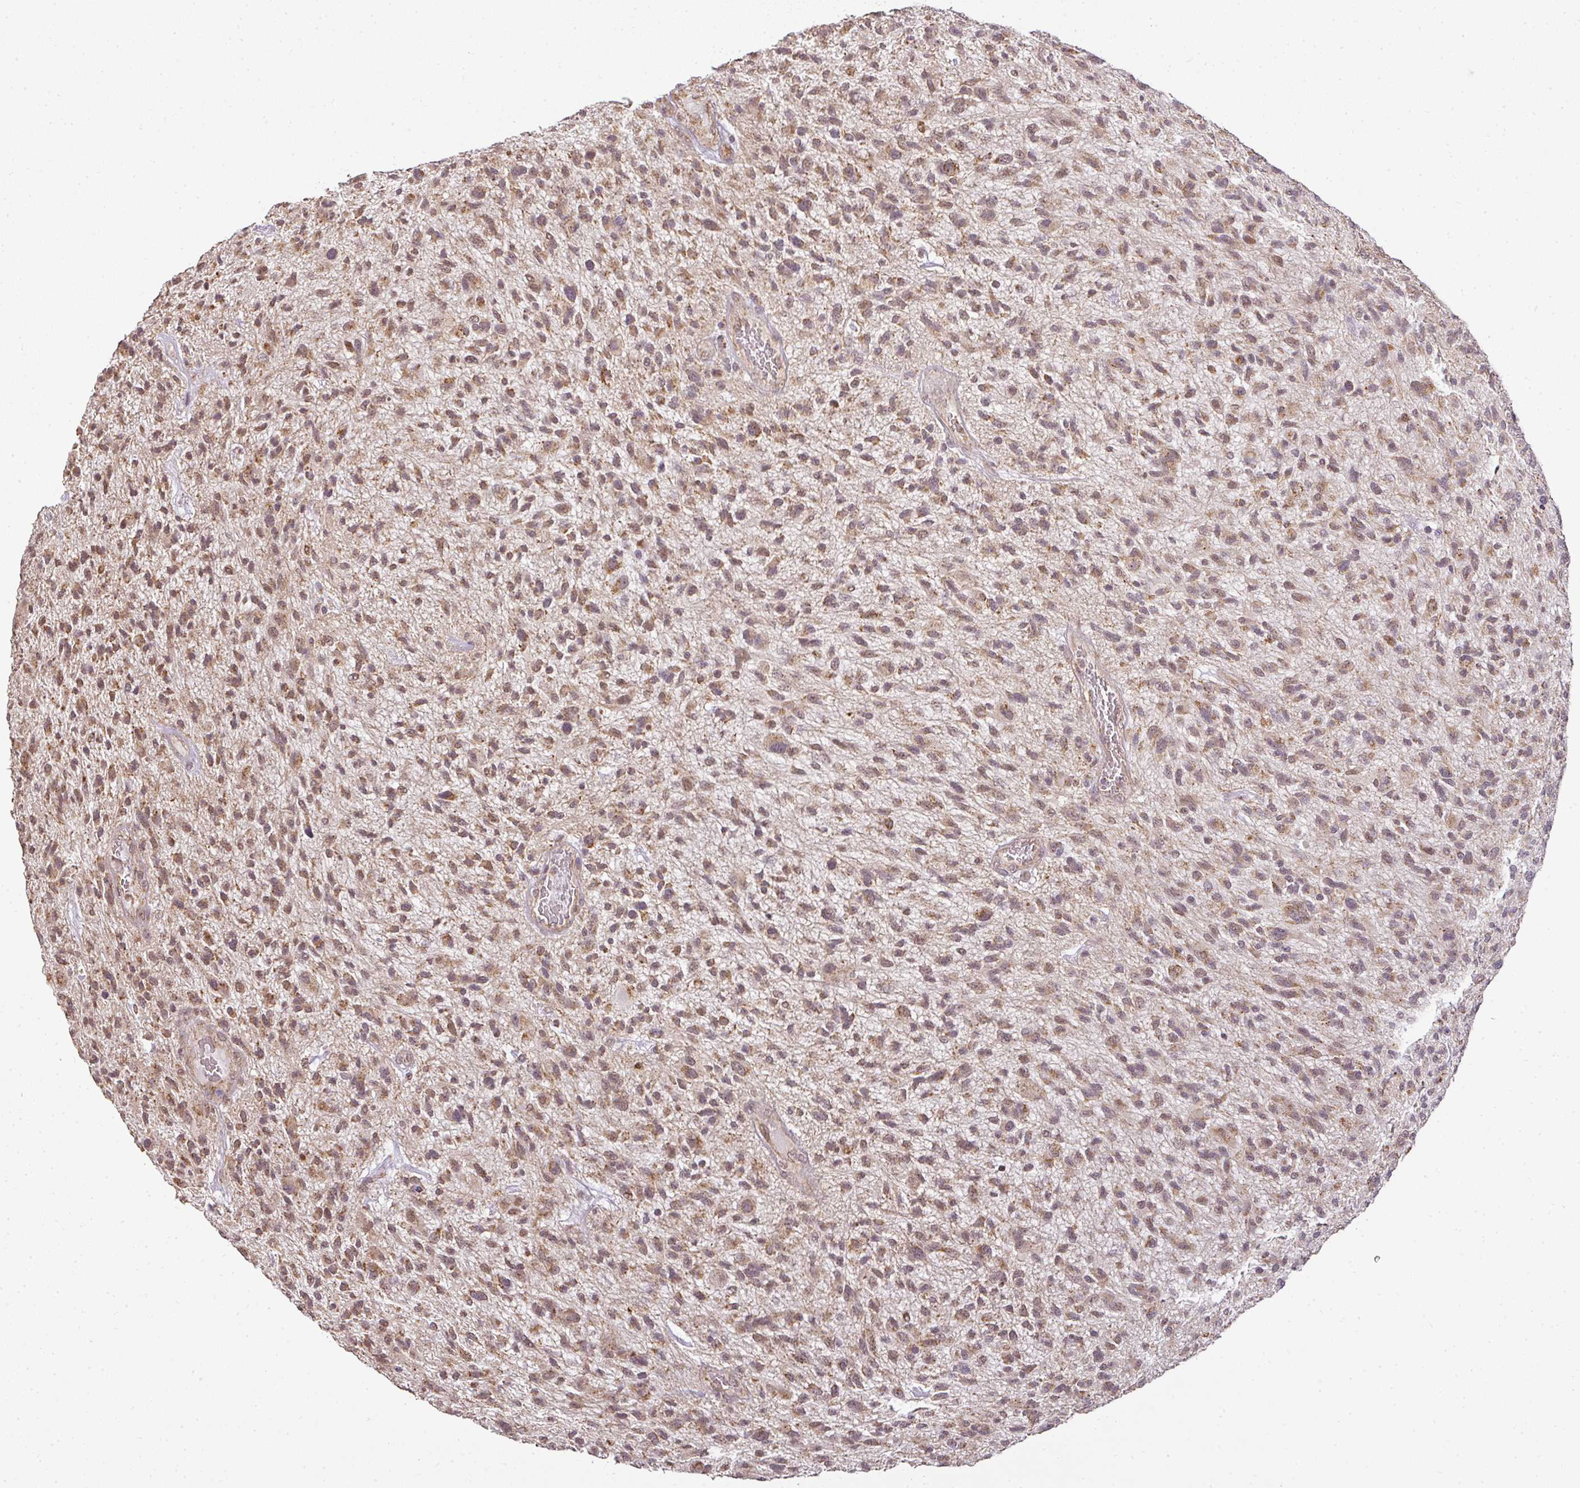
{"staining": {"intensity": "moderate", "quantity": ">75%", "location": "cytoplasmic/membranous"}, "tissue": "glioma", "cell_type": "Tumor cells", "image_type": "cancer", "snomed": [{"axis": "morphology", "description": "Glioma, malignant, High grade"}, {"axis": "topography", "description": "Brain"}], "caption": "This photomicrograph demonstrates glioma stained with IHC to label a protein in brown. The cytoplasmic/membranous of tumor cells show moderate positivity for the protein. Nuclei are counter-stained blue.", "gene": "MYOM2", "patient": {"sex": "male", "age": 47}}